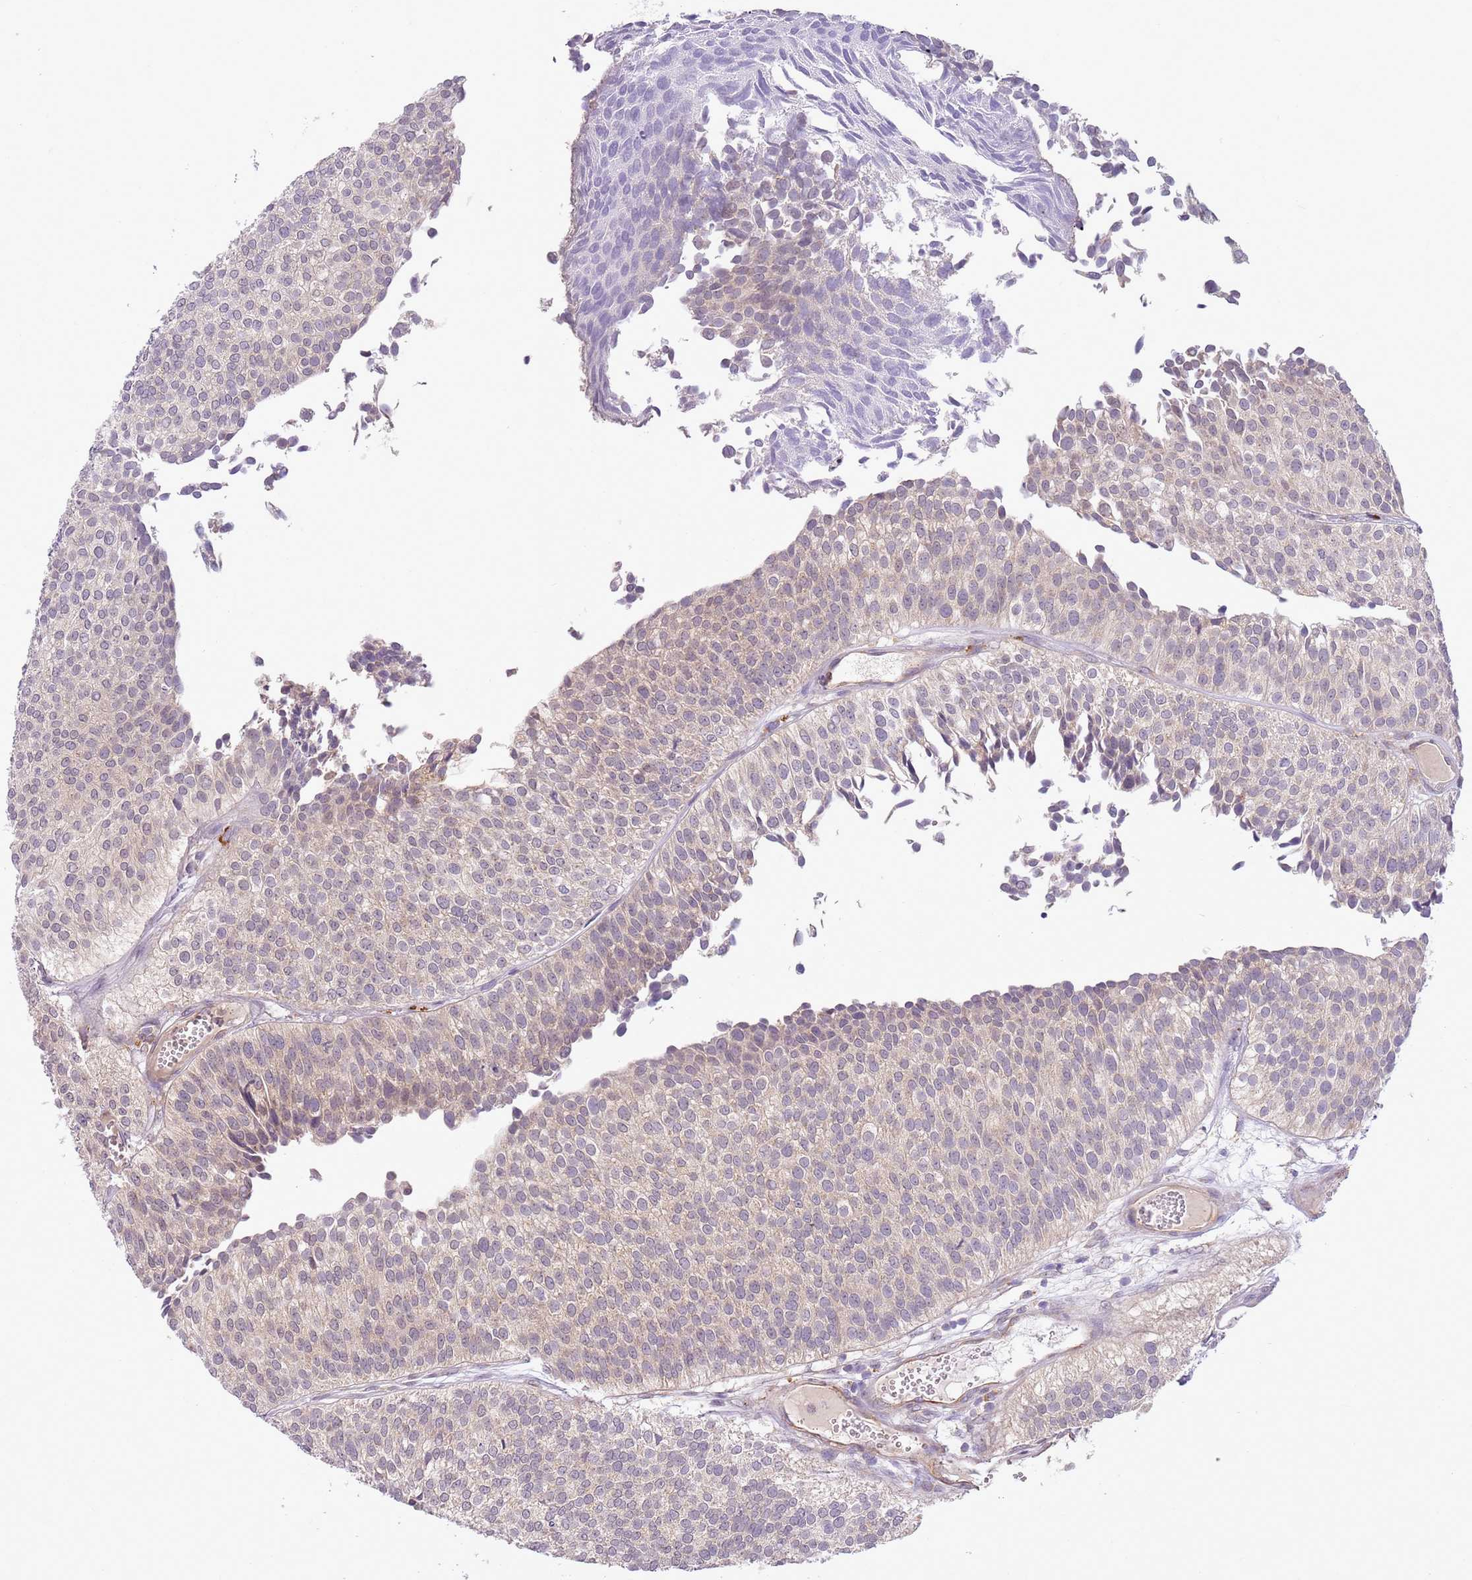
{"staining": {"intensity": "negative", "quantity": "none", "location": "none"}, "tissue": "urothelial cancer", "cell_type": "Tumor cells", "image_type": "cancer", "snomed": [{"axis": "morphology", "description": "Urothelial carcinoma, Low grade"}, {"axis": "topography", "description": "Urinary bladder"}], "caption": "High power microscopy histopathology image of an immunohistochemistry (IHC) photomicrograph of urothelial cancer, revealing no significant staining in tumor cells. (Stains: DAB immunohistochemistry with hematoxylin counter stain, Microscopy: brightfield microscopy at high magnification).", "gene": "SKOR2", "patient": {"sex": "male", "age": 84}}